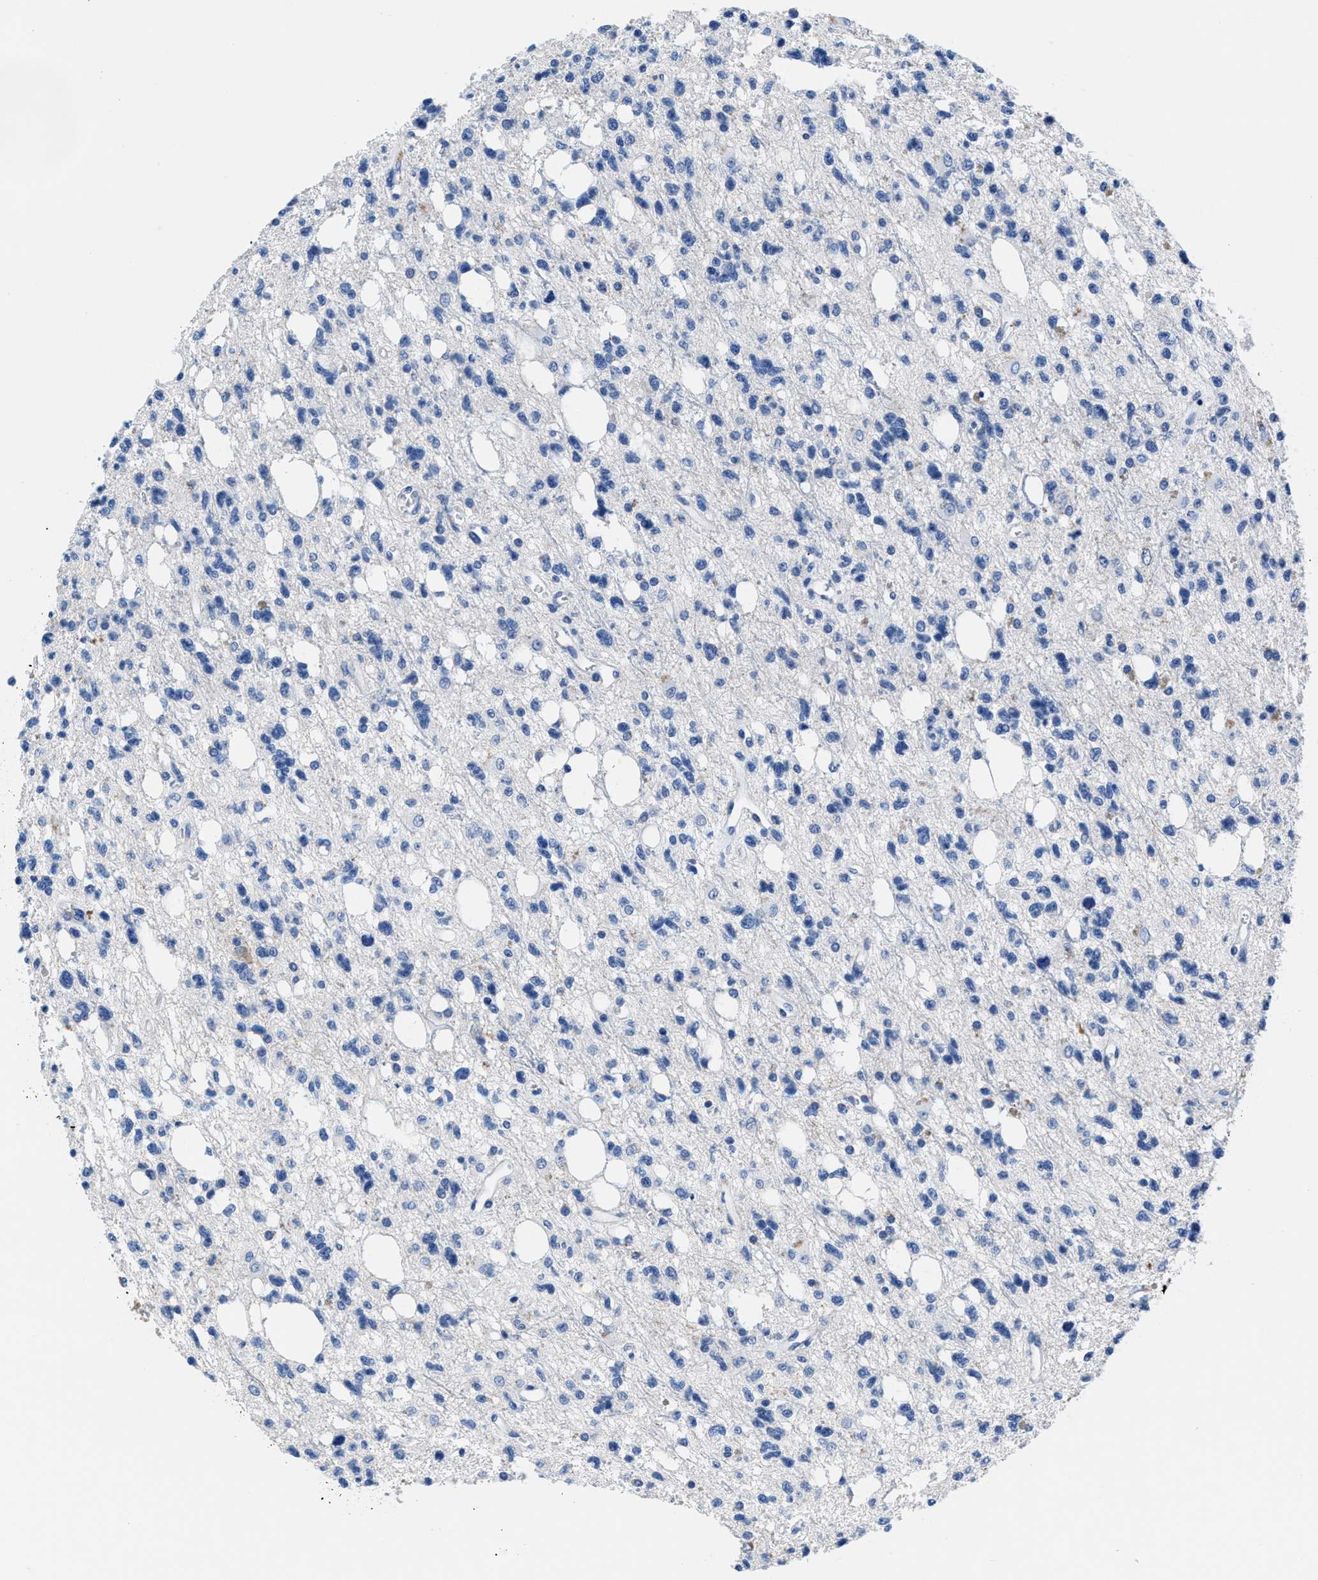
{"staining": {"intensity": "negative", "quantity": "none", "location": "none"}, "tissue": "glioma", "cell_type": "Tumor cells", "image_type": "cancer", "snomed": [{"axis": "morphology", "description": "Glioma, malignant, High grade"}, {"axis": "topography", "description": "Brain"}], "caption": "DAB immunohistochemical staining of glioma reveals no significant positivity in tumor cells.", "gene": "SLFN13", "patient": {"sex": "female", "age": 62}}